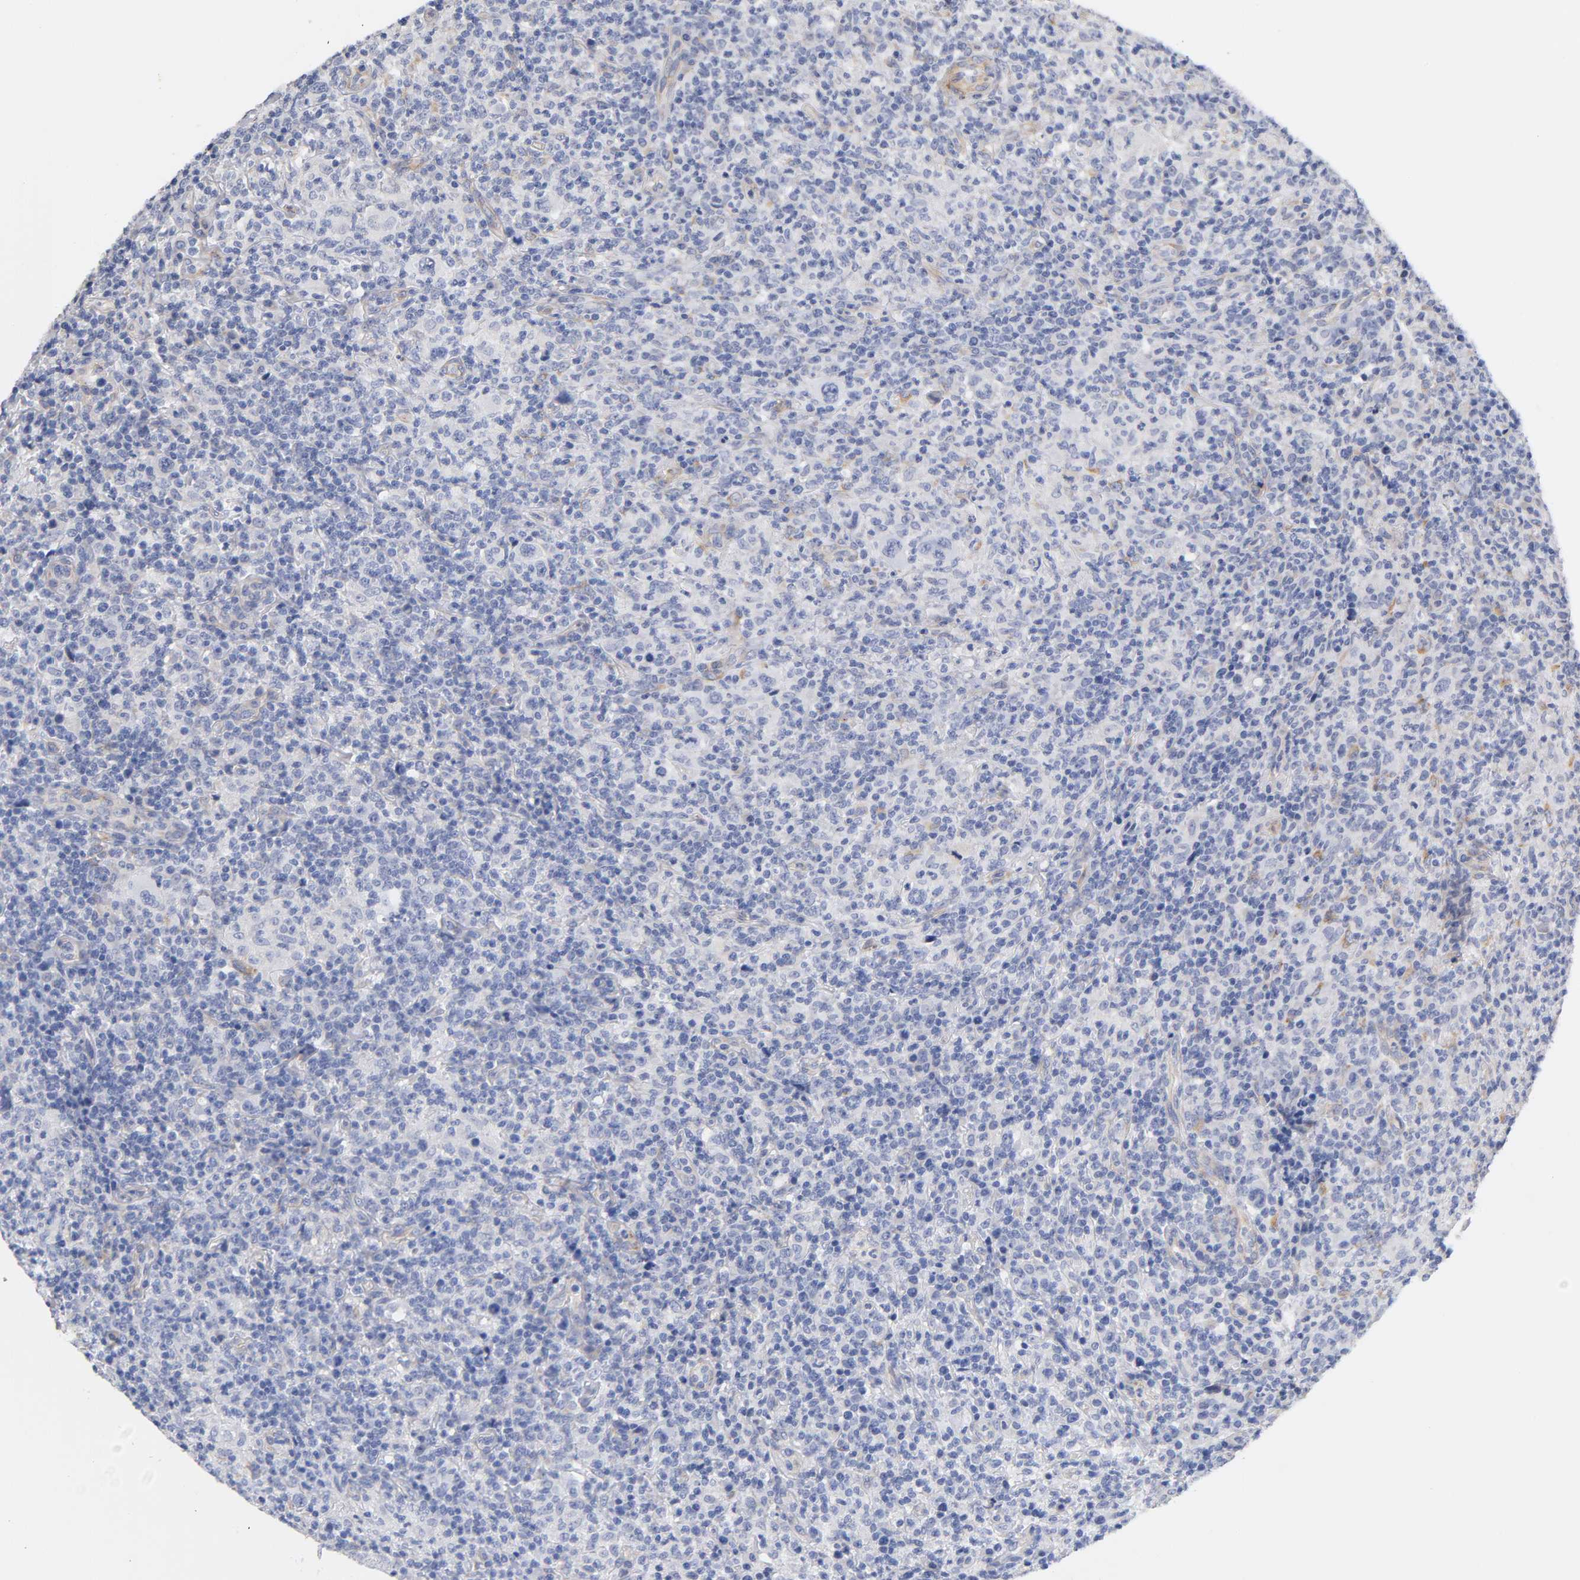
{"staining": {"intensity": "negative", "quantity": "none", "location": "none"}, "tissue": "lymphoma", "cell_type": "Tumor cells", "image_type": "cancer", "snomed": [{"axis": "morphology", "description": "Hodgkin's disease, NOS"}, {"axis": "topography", "description": "Lymph node"}], "caption": "An immunohistochemistry photomicrograph of Hodgkin's disease is shown. There is no staining in tumor cells of Hodgkin's disease.", "gene": "LAMB1", "patient": {"sex": "male", "age": 65}}